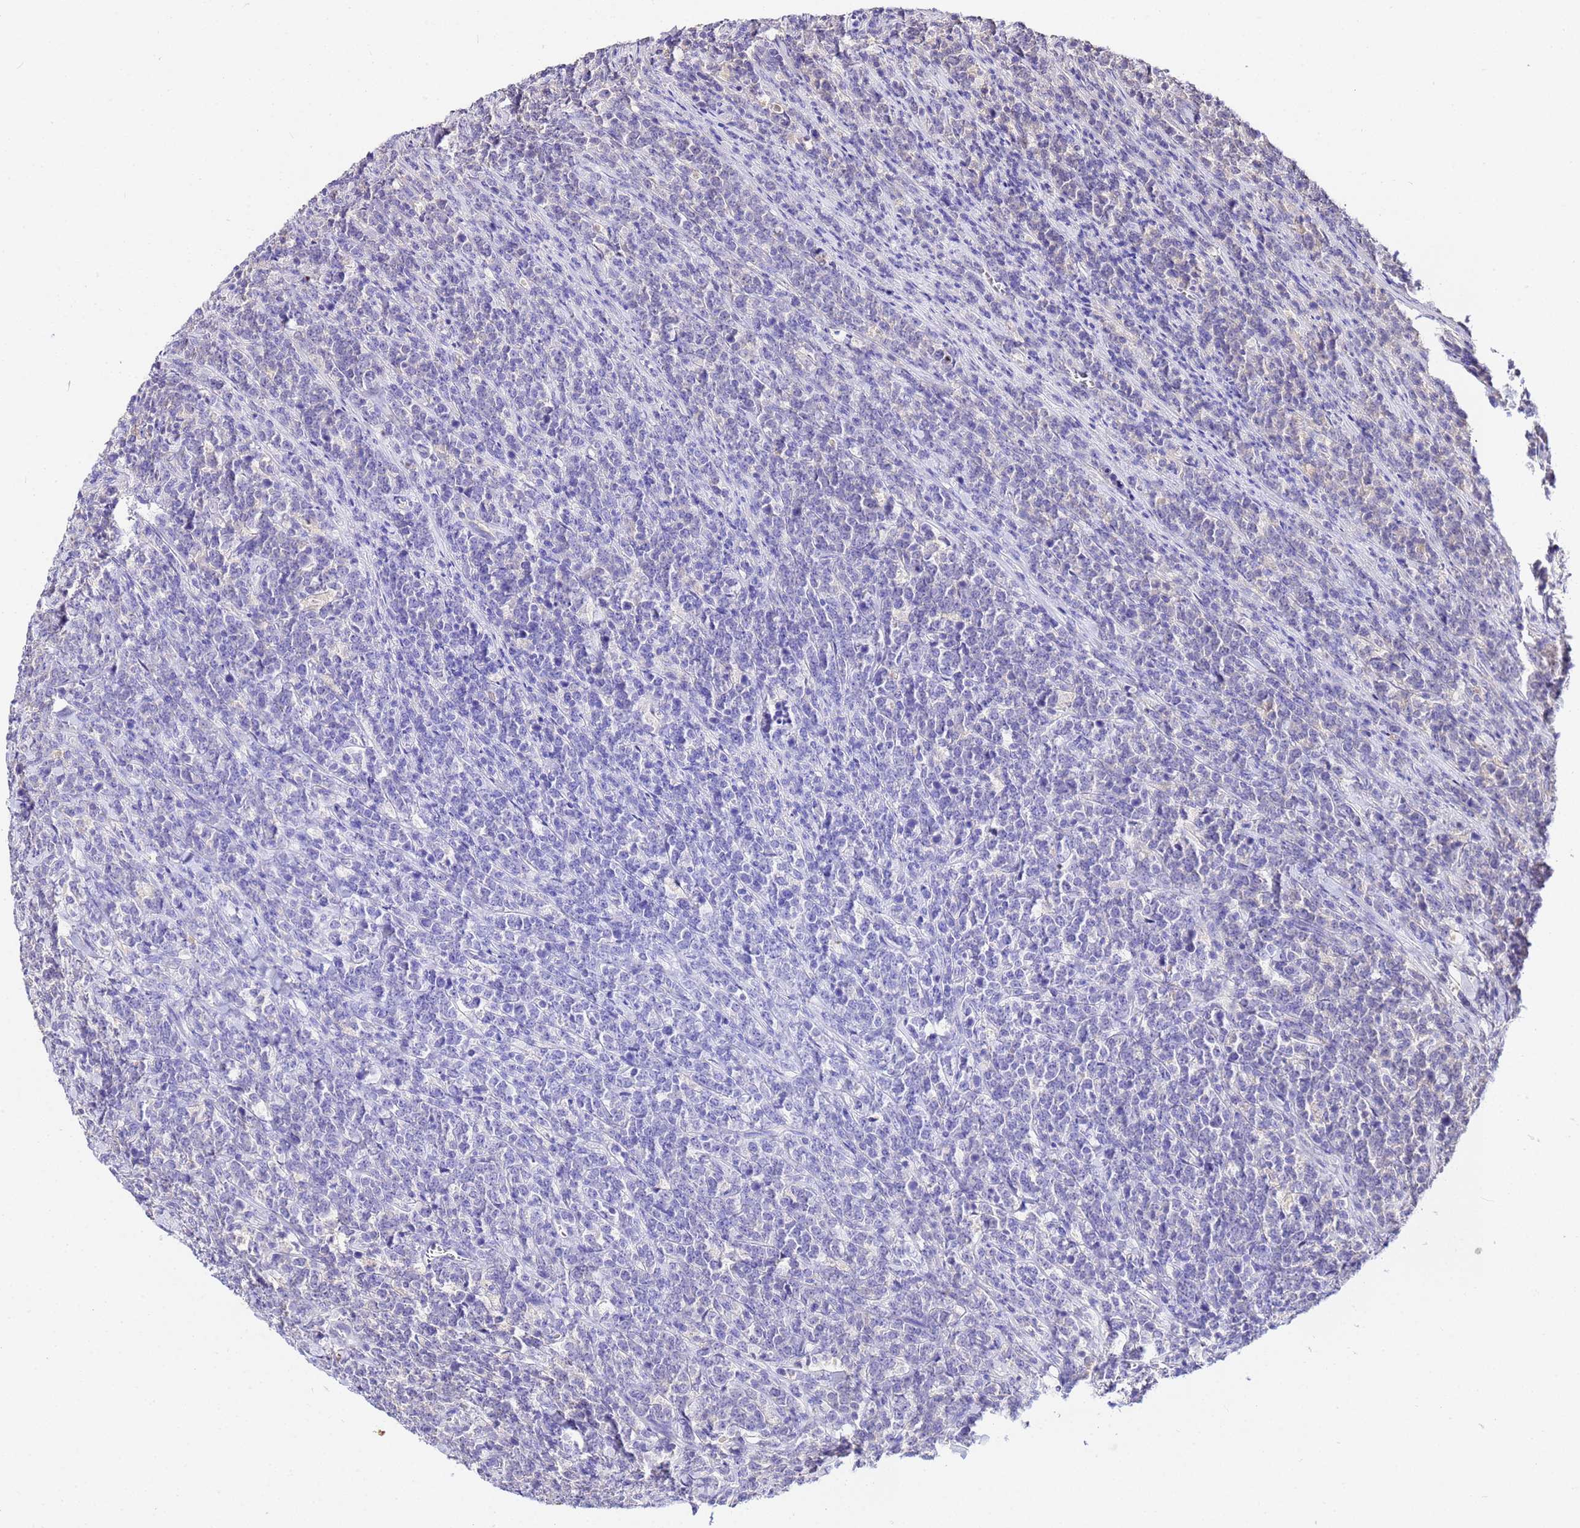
{"staining": {"intensity": "negative", "quantity": "none", "location": "none"}, "tissue": "lymphoma", "cell_type": "Tumor cells", "image_type": "cancer", "snomed": [{"axis": "morphology", "description": "Malignant lymphoma, non-Hodgkin's type, High grade"}, {"axis": "topography", "description": "Small intestine"}], "caption": "An IHC histopathology image of high-grade malignant lymphoma, non-Hodgkin's type is shown. There is no staining in tumor cells of high-grade malignant lymphoma, non-Hodgkin's type.", "gene": "MTERF1", "patient": {"sex": "male", "age": 8}}